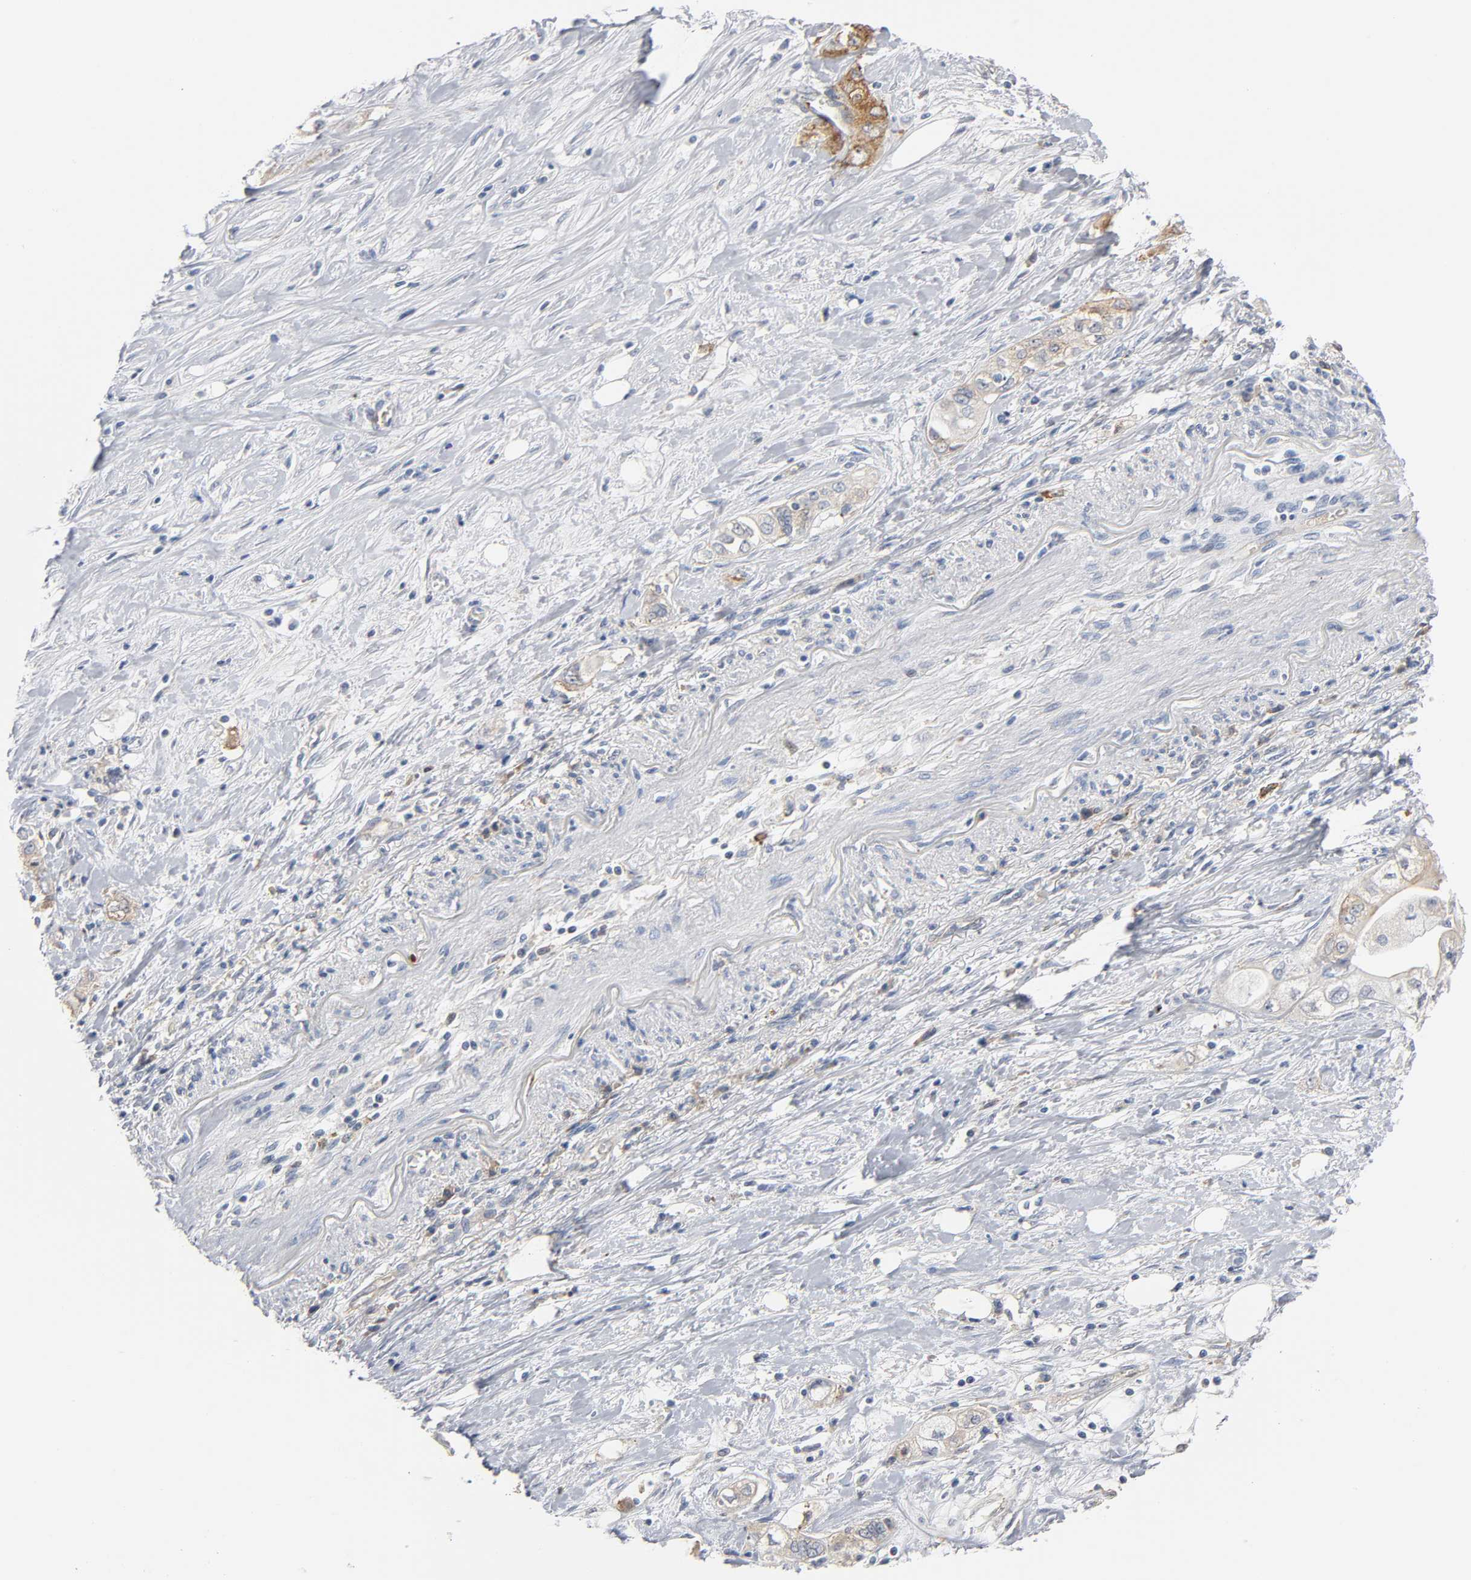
{"staining": {"intensity": "strong", "quantity": ">75%", "location": "cytoplasmic/membranous"}, "tissue": "pancreatic cancer", "cell_type": "Tumor cells", "image_type": "cancer", "snomed": [{"axis": "morphology", "description": "Adenocarcinoma, NOS"}, {"axis": "topography", "description": "Pancreas"}], "caption": "High-magnification brightfield microscopy of pancreatic cancer (adenocarcinoma) stained with DAB (3,3'-diaminobenzidine) (brown) and counterstained with hematoxylin (blue). tumor cells exhibit strong cytoplasmic/membranous positivity is seen in about>75% of cells.", "gene": "CD2AP", "patient": {"sex": "male", "age": 70}}